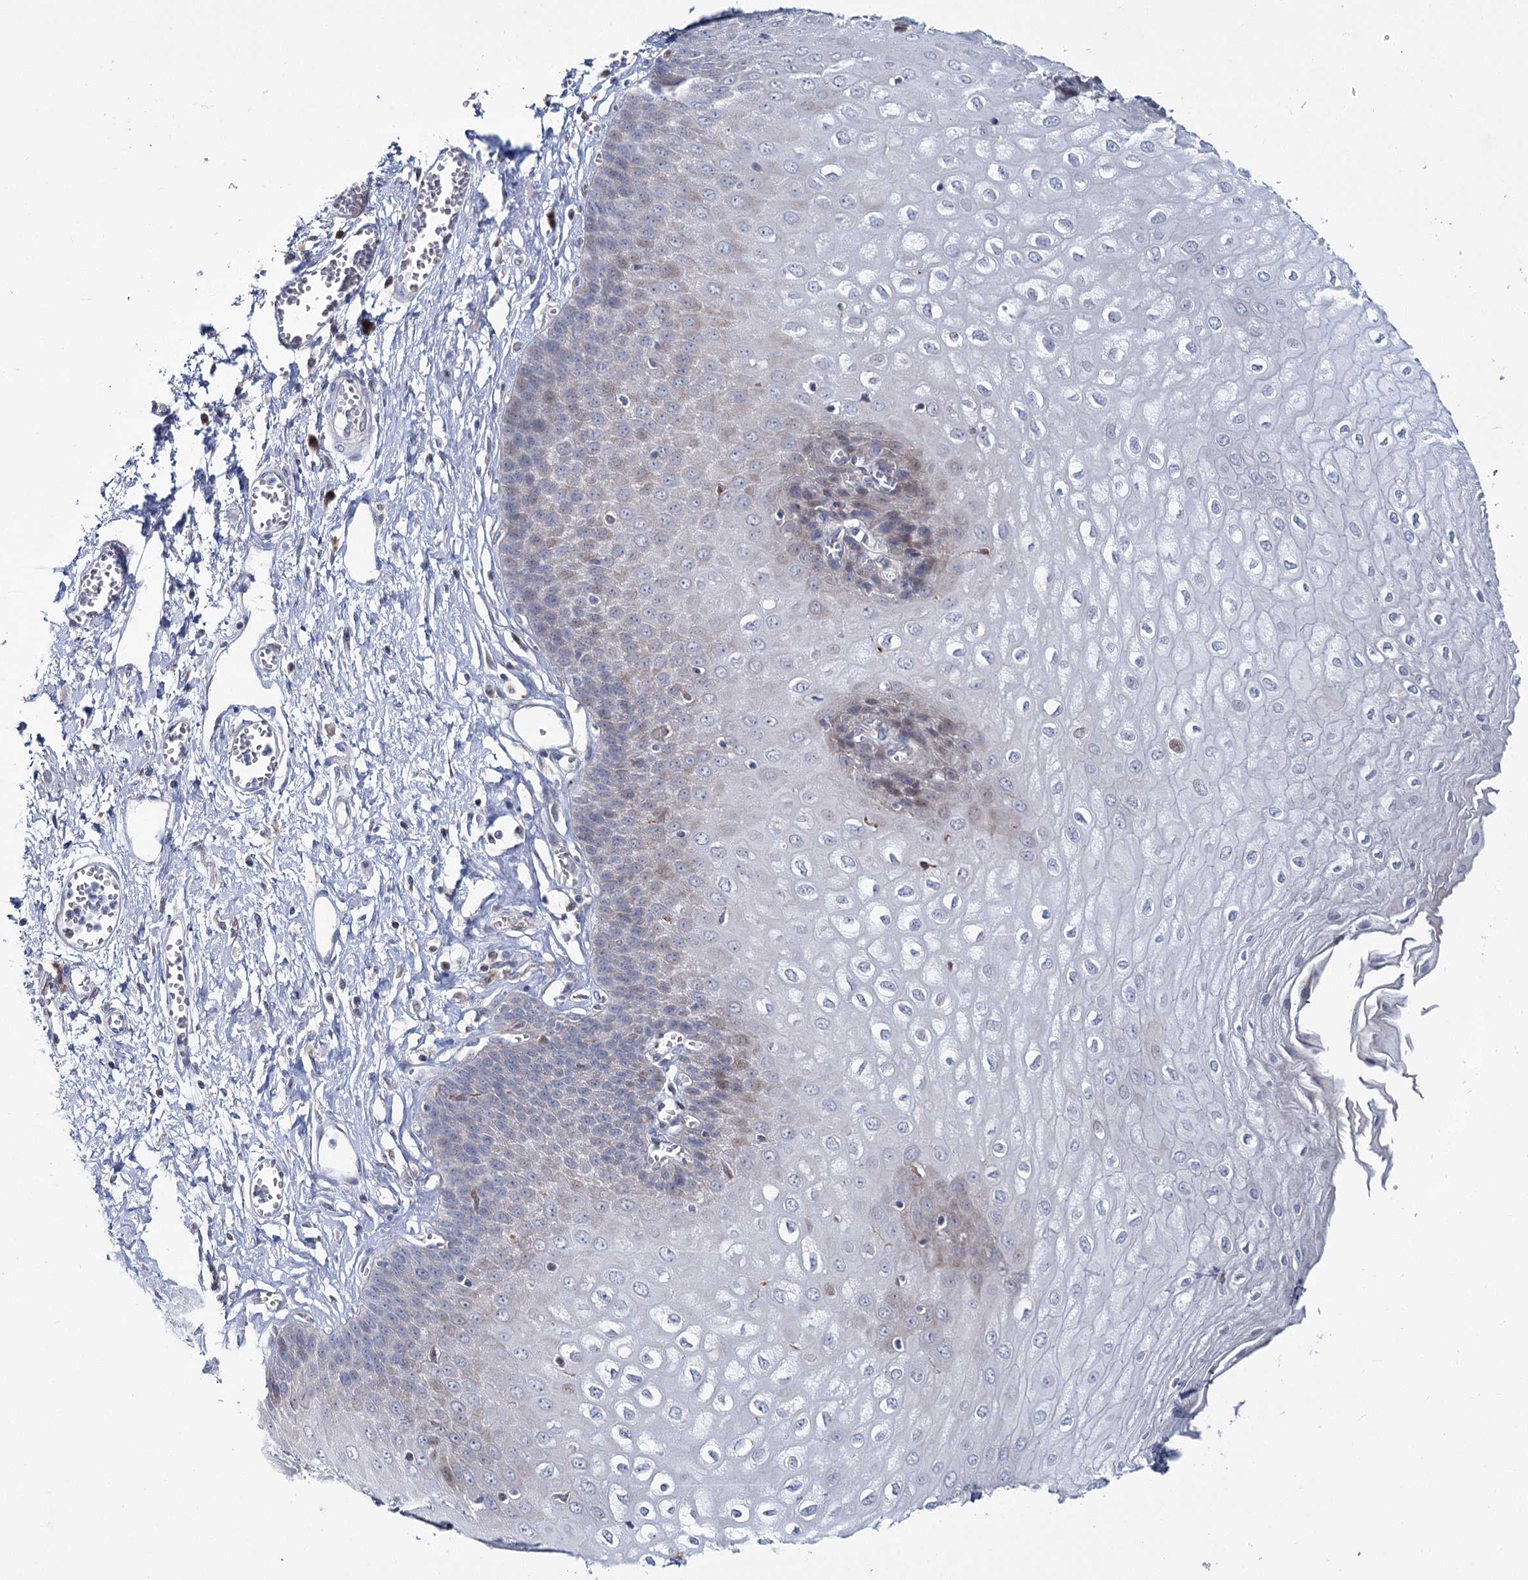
{"staining": {"intensity": "negative", "quantity": "none", "location": "none"}, "tissue": "esophagus", "cell_type": "Squamous epithelial cells", "image_type": "normal", "snomed": [{"axis": "morphology", "description": "Normal tissue, NOS"}, {"axis": "topography", "description": "Esophagus"}], "caption": "Esophagus stained for a protein using IHC demonstrates no positivity squamous epithelial cells.", "gene": "CPLANE1", "patient": {"sex": "male", "age": 60}}